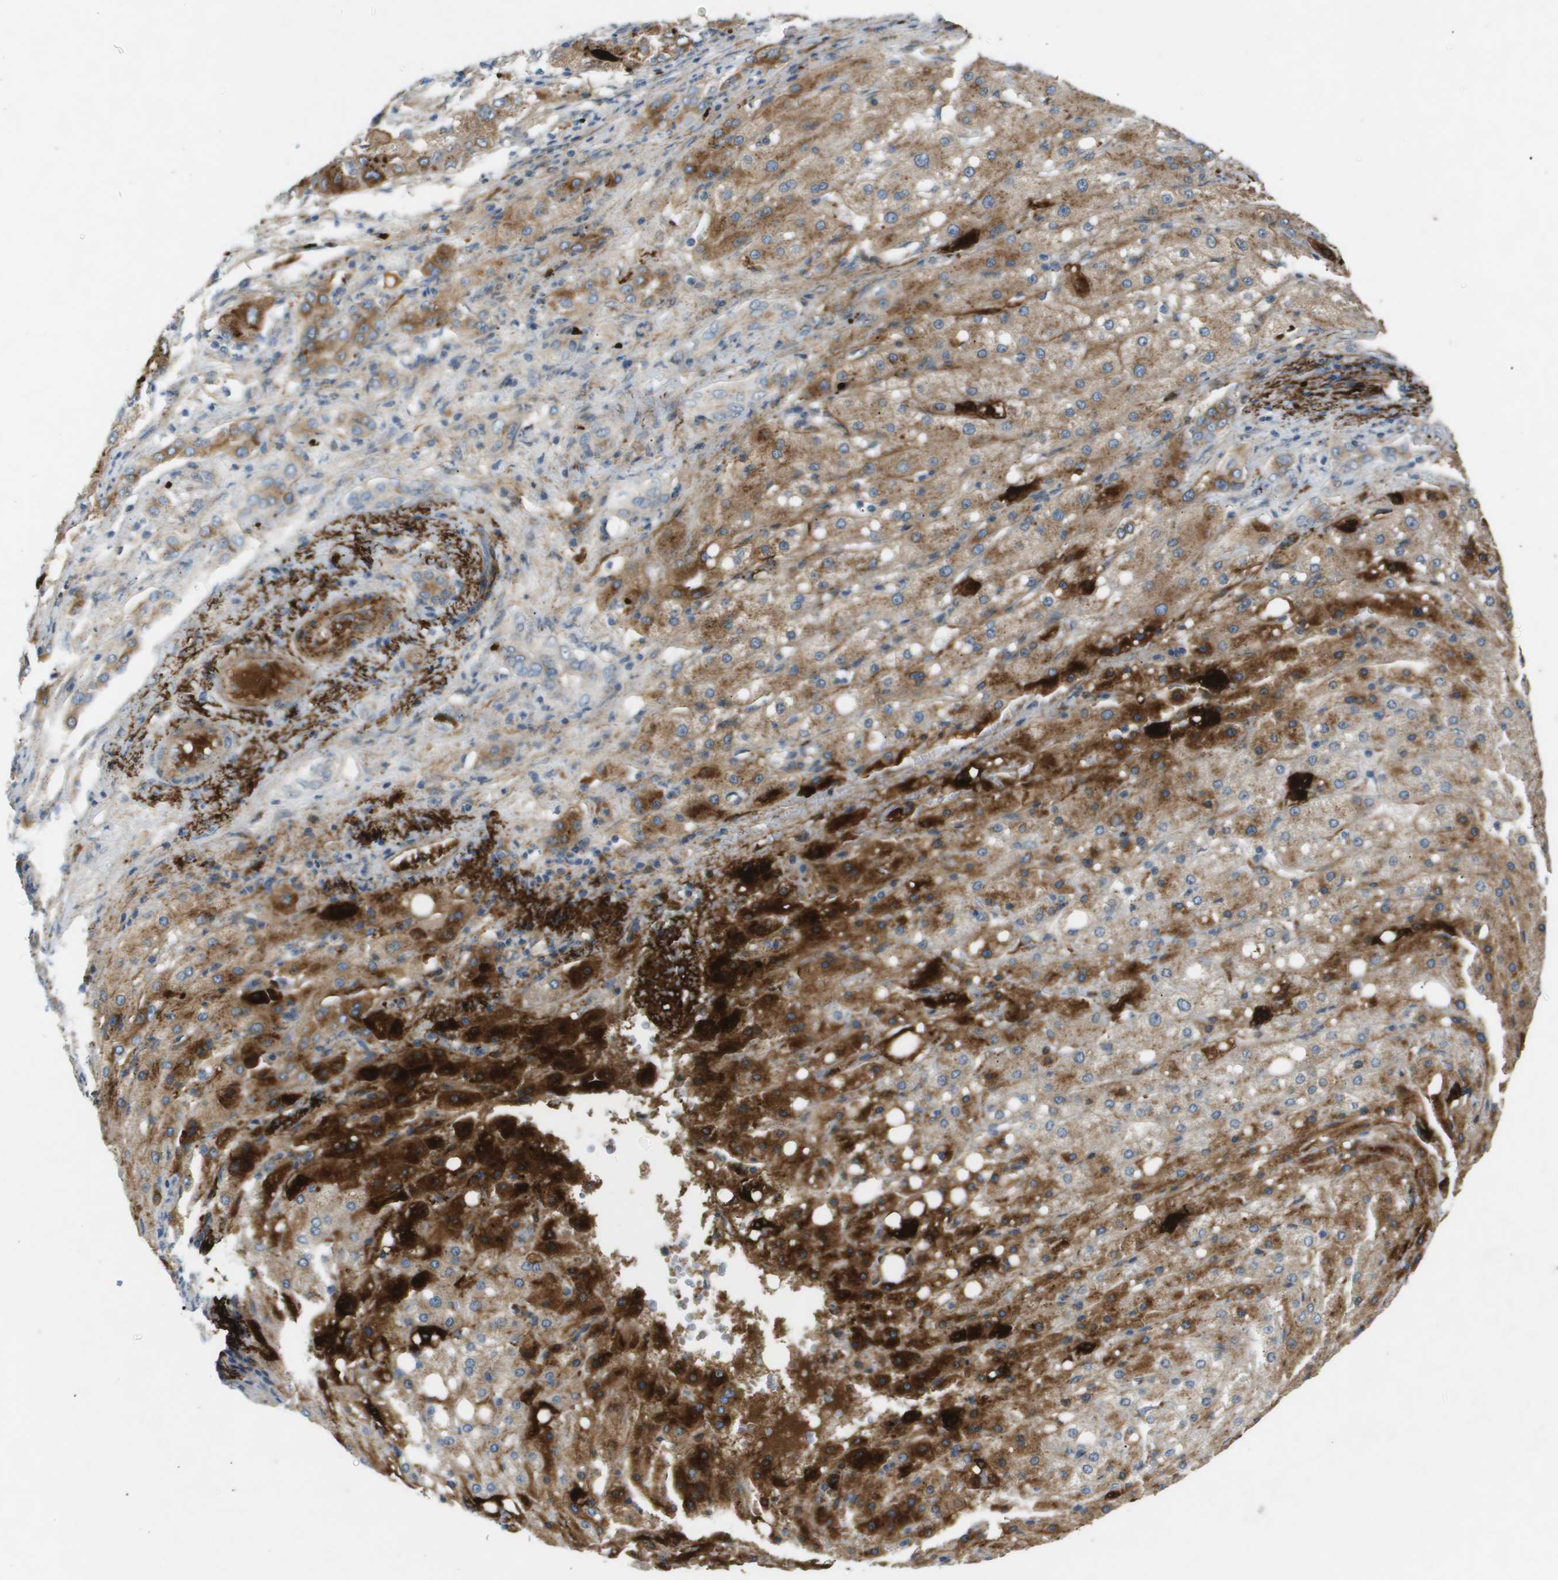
{"staining": {"intensity": "strong", "quantity": "<25%", "location": "cytoplasmic/membranous"}, "tissue": "liver cancer", "cell_type": "Tumor cells", "image_type": "cancer", "snomed": [{"axis": "morphology", "description": "Carcinoma, Hepatocellular, NOS"}, {"axis": "topography", "description": "Liver"}], "caption": "Immunohistochemical staining of hepatocellular carcinoma (liver) displays medium levels of strong cytoplasmic/membranous protein expression in about <25% of tumor cells.", "gene": "VTN", "patient": {"sex": "male", "age": 80}}